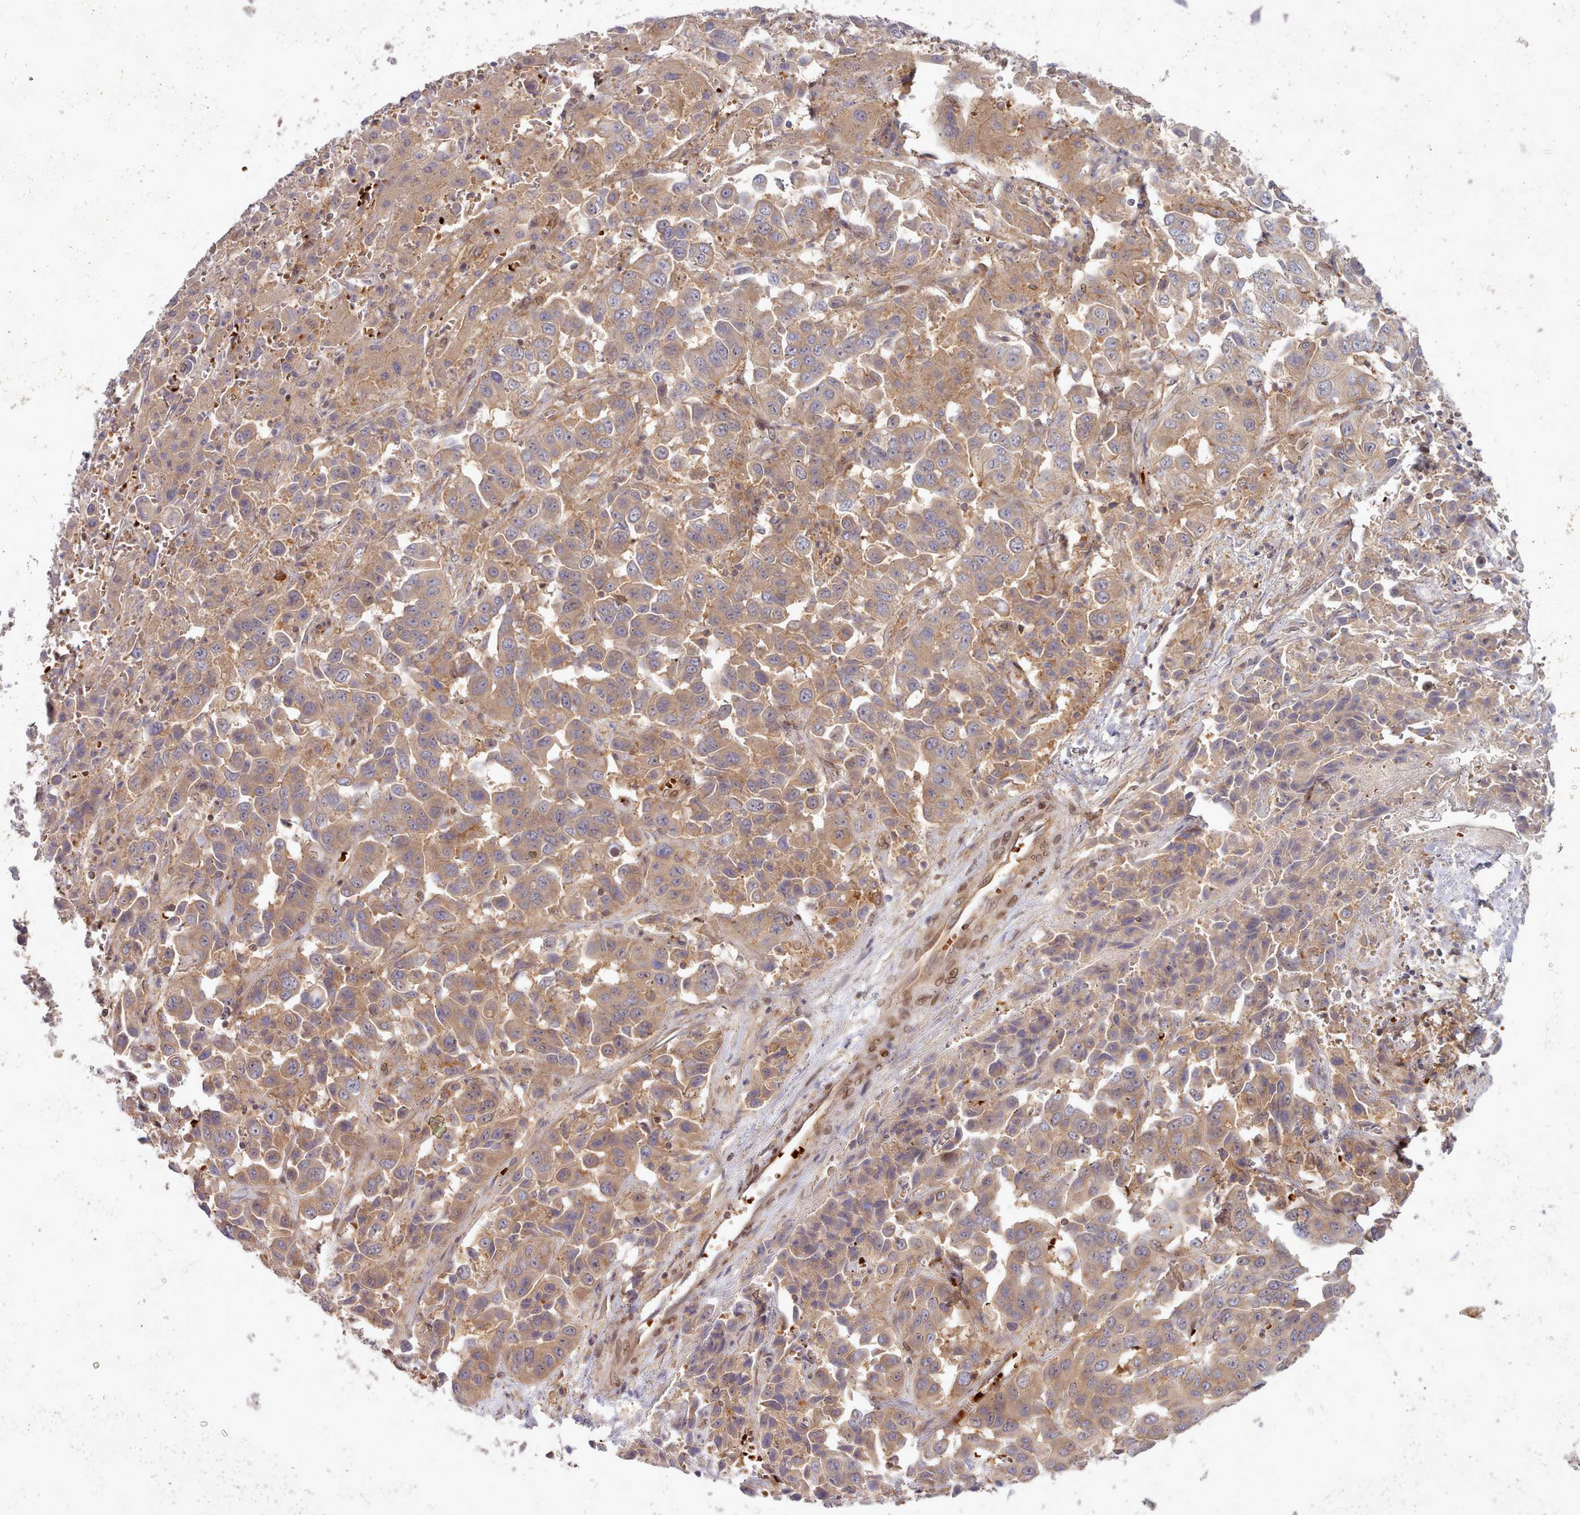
{"staining": {"intensity": "moderate", "quantity": ">75%", "location": "cytoplasmic/membranous"}, "tissue": "liver cancer", "cell_type": "Tumor cells", "image_type": "cancer", "snomed": [{"axis": "morphology", "description": "Cholangiocarcinoma"}, {"axis": "topography", "description": "Liver"}], "caption": "The photomicrograph reveals a brown stain indicating the presence of a protein in the cytoplasmic/membranous of tumor cells in liver cancer.", "gene": "UBE2G1", "patient": {"sex": "female", "age": 52}}